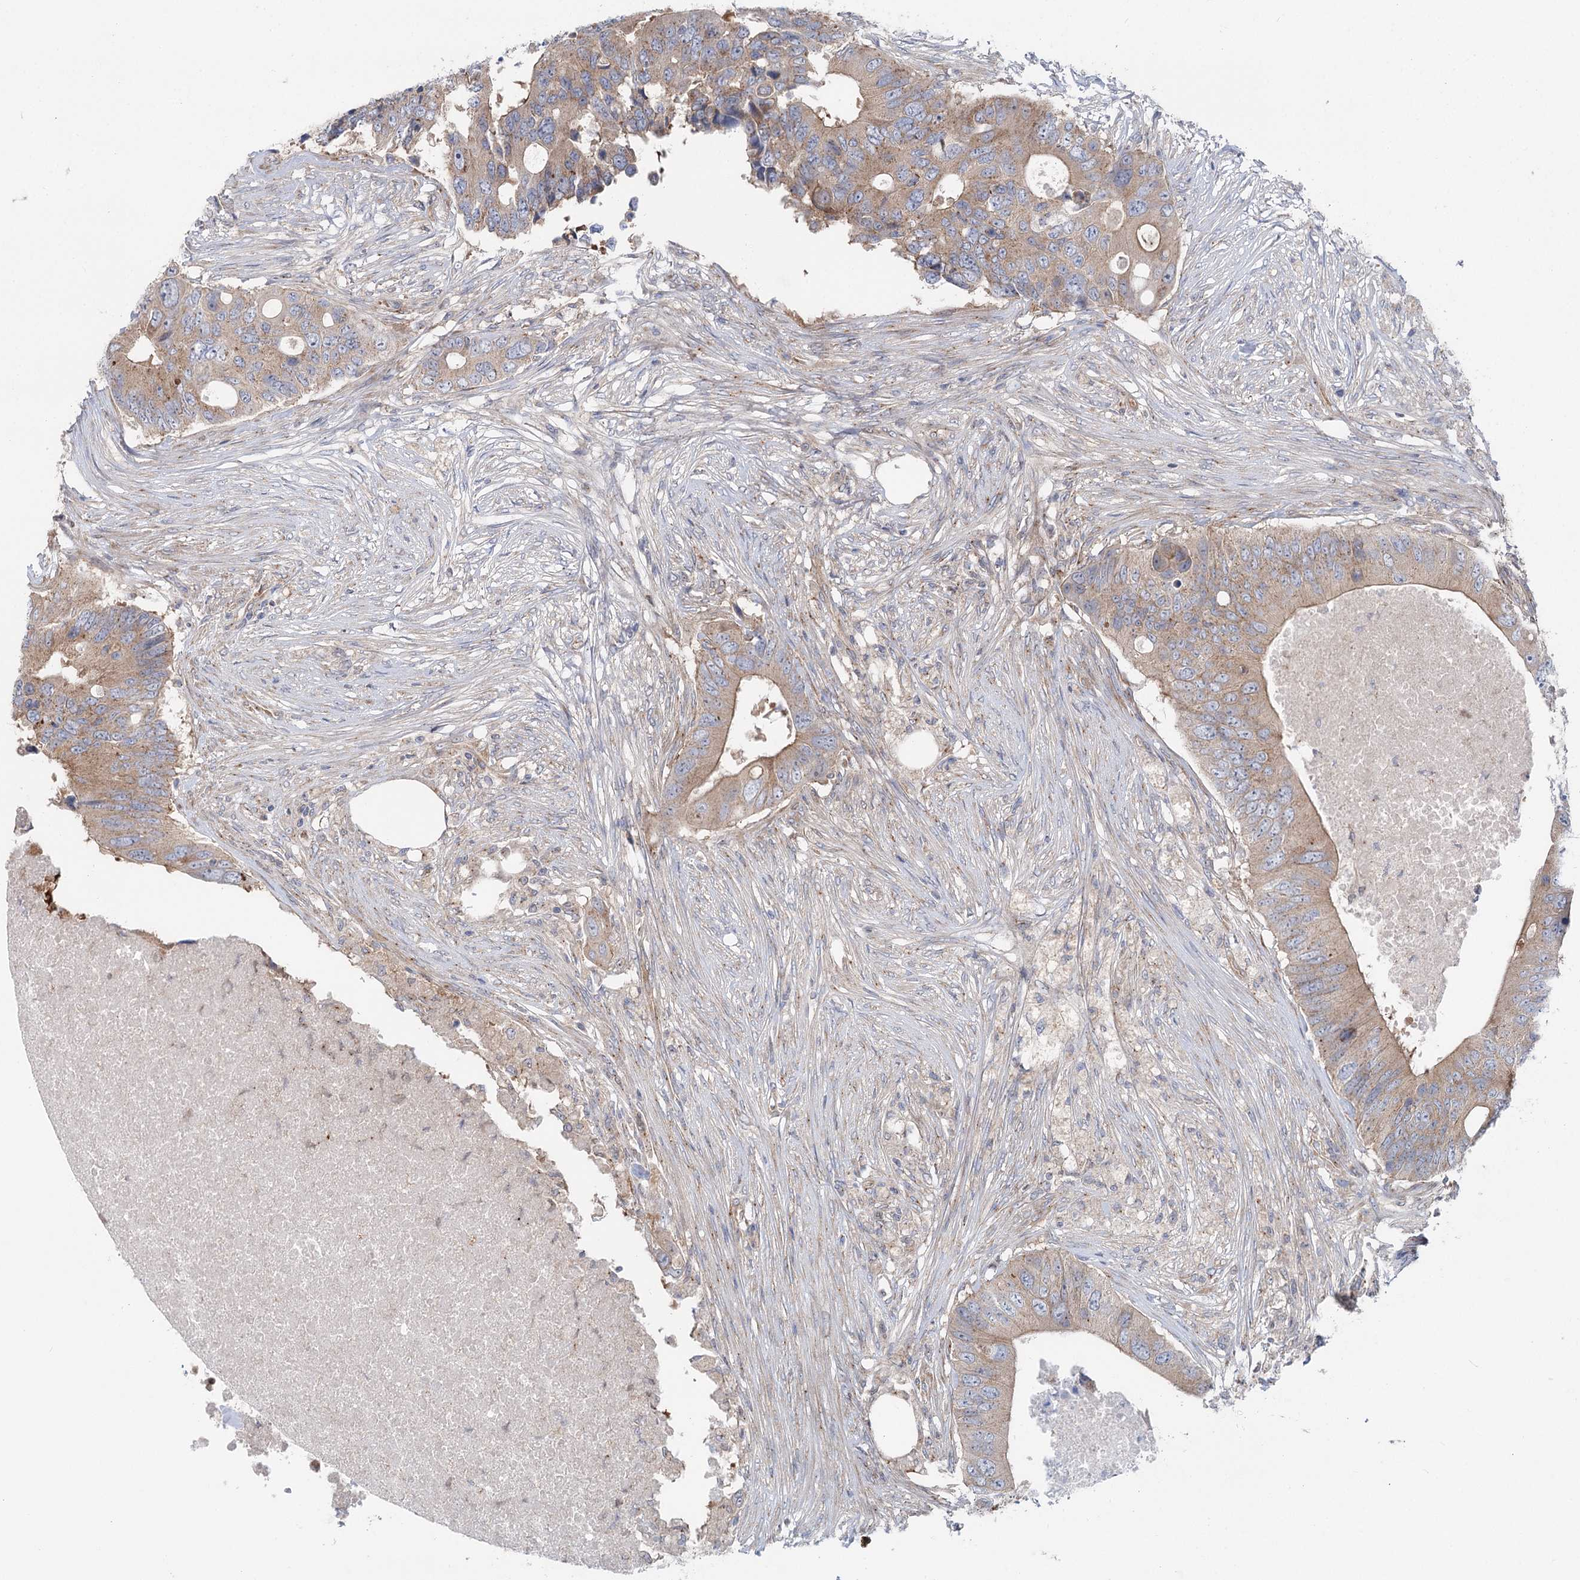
{"staining": {"intensity": "moderate", "quantity": ">75%", "location": "cytoplasmic/membranous"}, "tissue": "colorectal cancer", "cell_type": "Tumor cells", "image_type": "cancer", "snomed": [{"axis": "morphology", "description": "Adenocarcinoma, NOS"}, {"axis": "topography", "description": "Colon"}], "caption": "A high-resolution photomicrograph shows IHC staining of colorectal cancer (adenocarcinoma), which shows moderate cytoplasmic/membranous positivity in about >75% of tumor cells.", "gene": "SCN11A", "patient": {"sex": "male", "age": 71}}